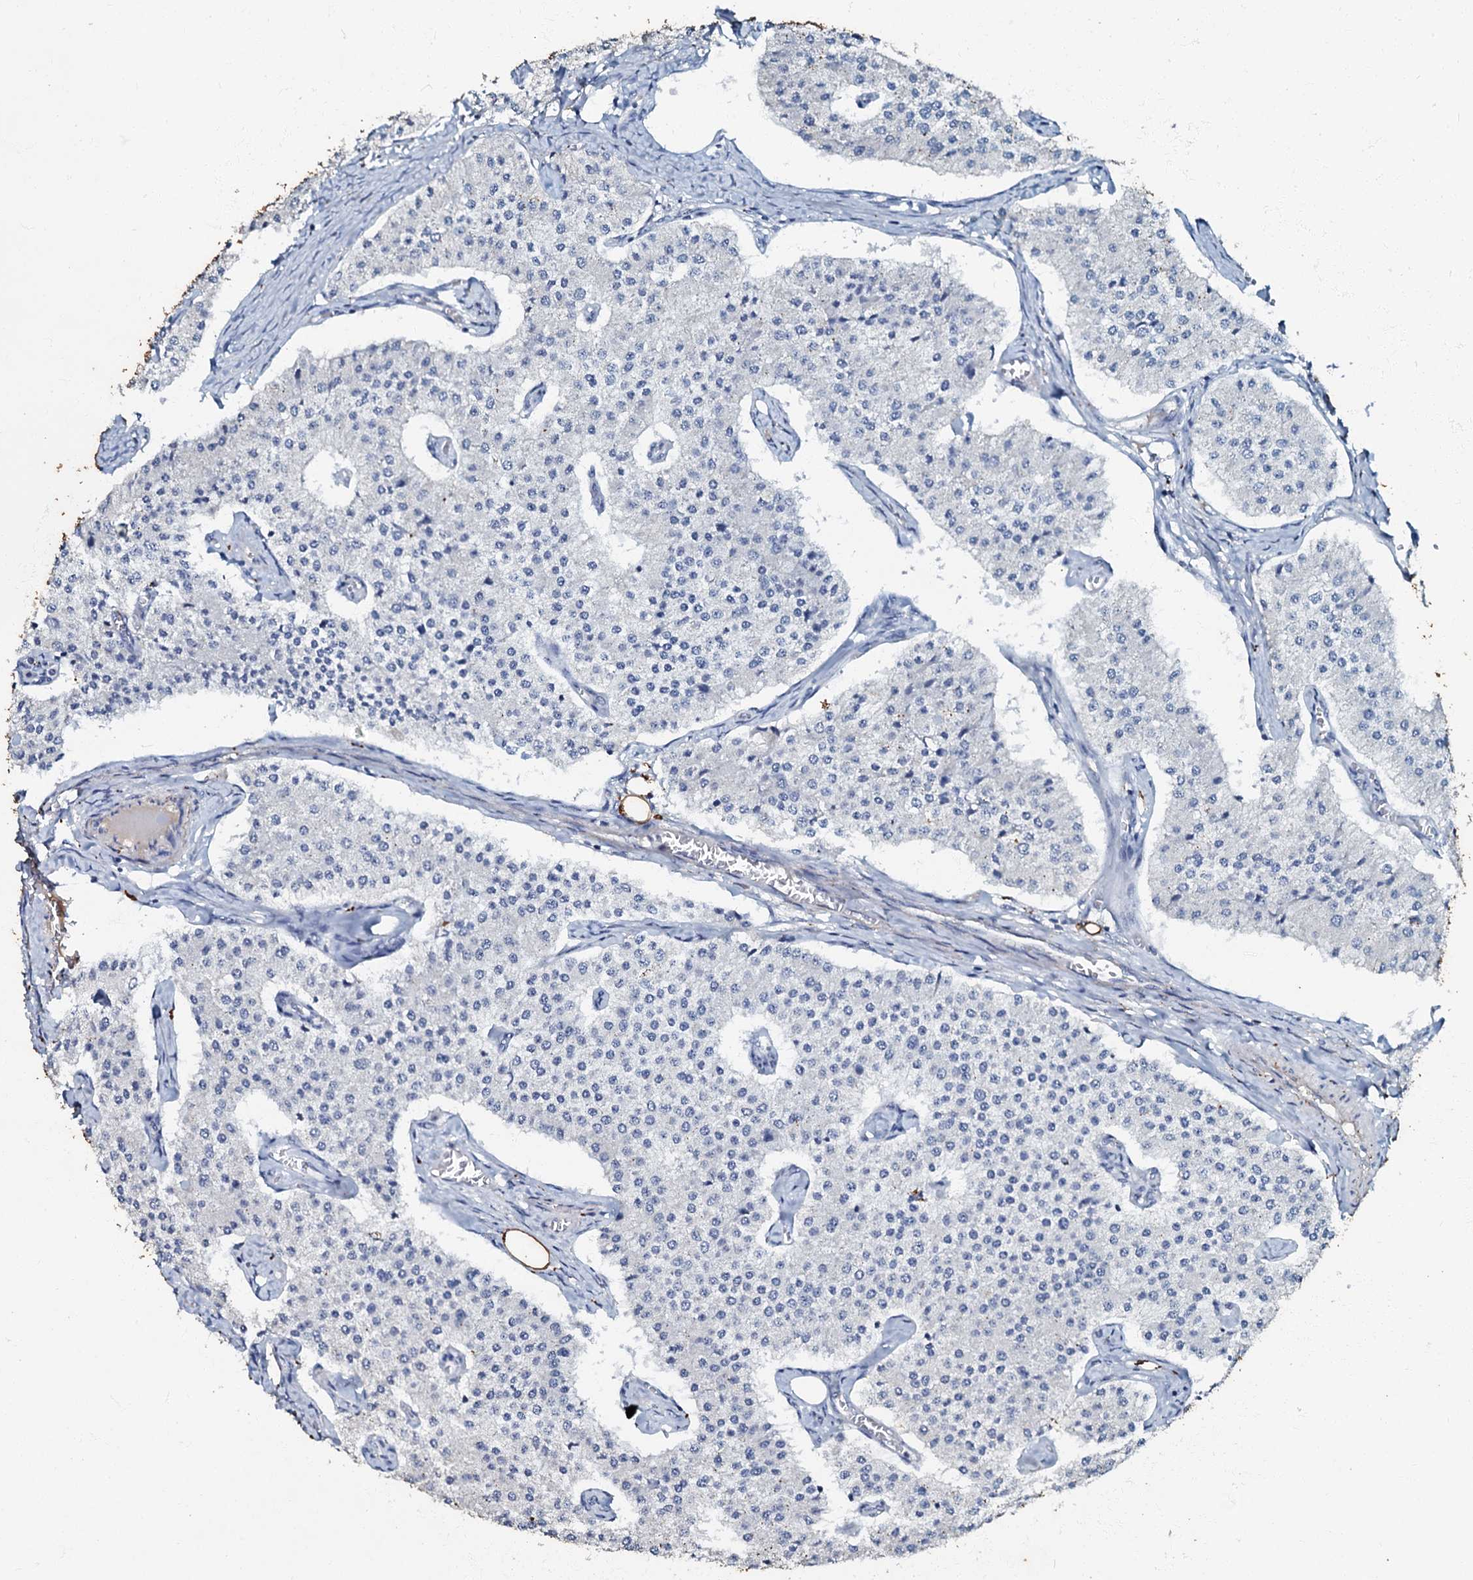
{"staining": {"intensity": "negative", "quantity": "none", "location": "none"}, "tissue": "carcinoid", "cell_type": "Tumor cells", "image_type": "cancer", "snomed": [{"axis": "morphology", "description": "Carcinoid, malignant, NOS"}, {"axis": "topography", "description": "Colon"}], "caption": "Tumor cells show no significant staining in carcinoid (malignant).", "gene": "MANSC4", "patient": {"sex": "female", "age": 52}}